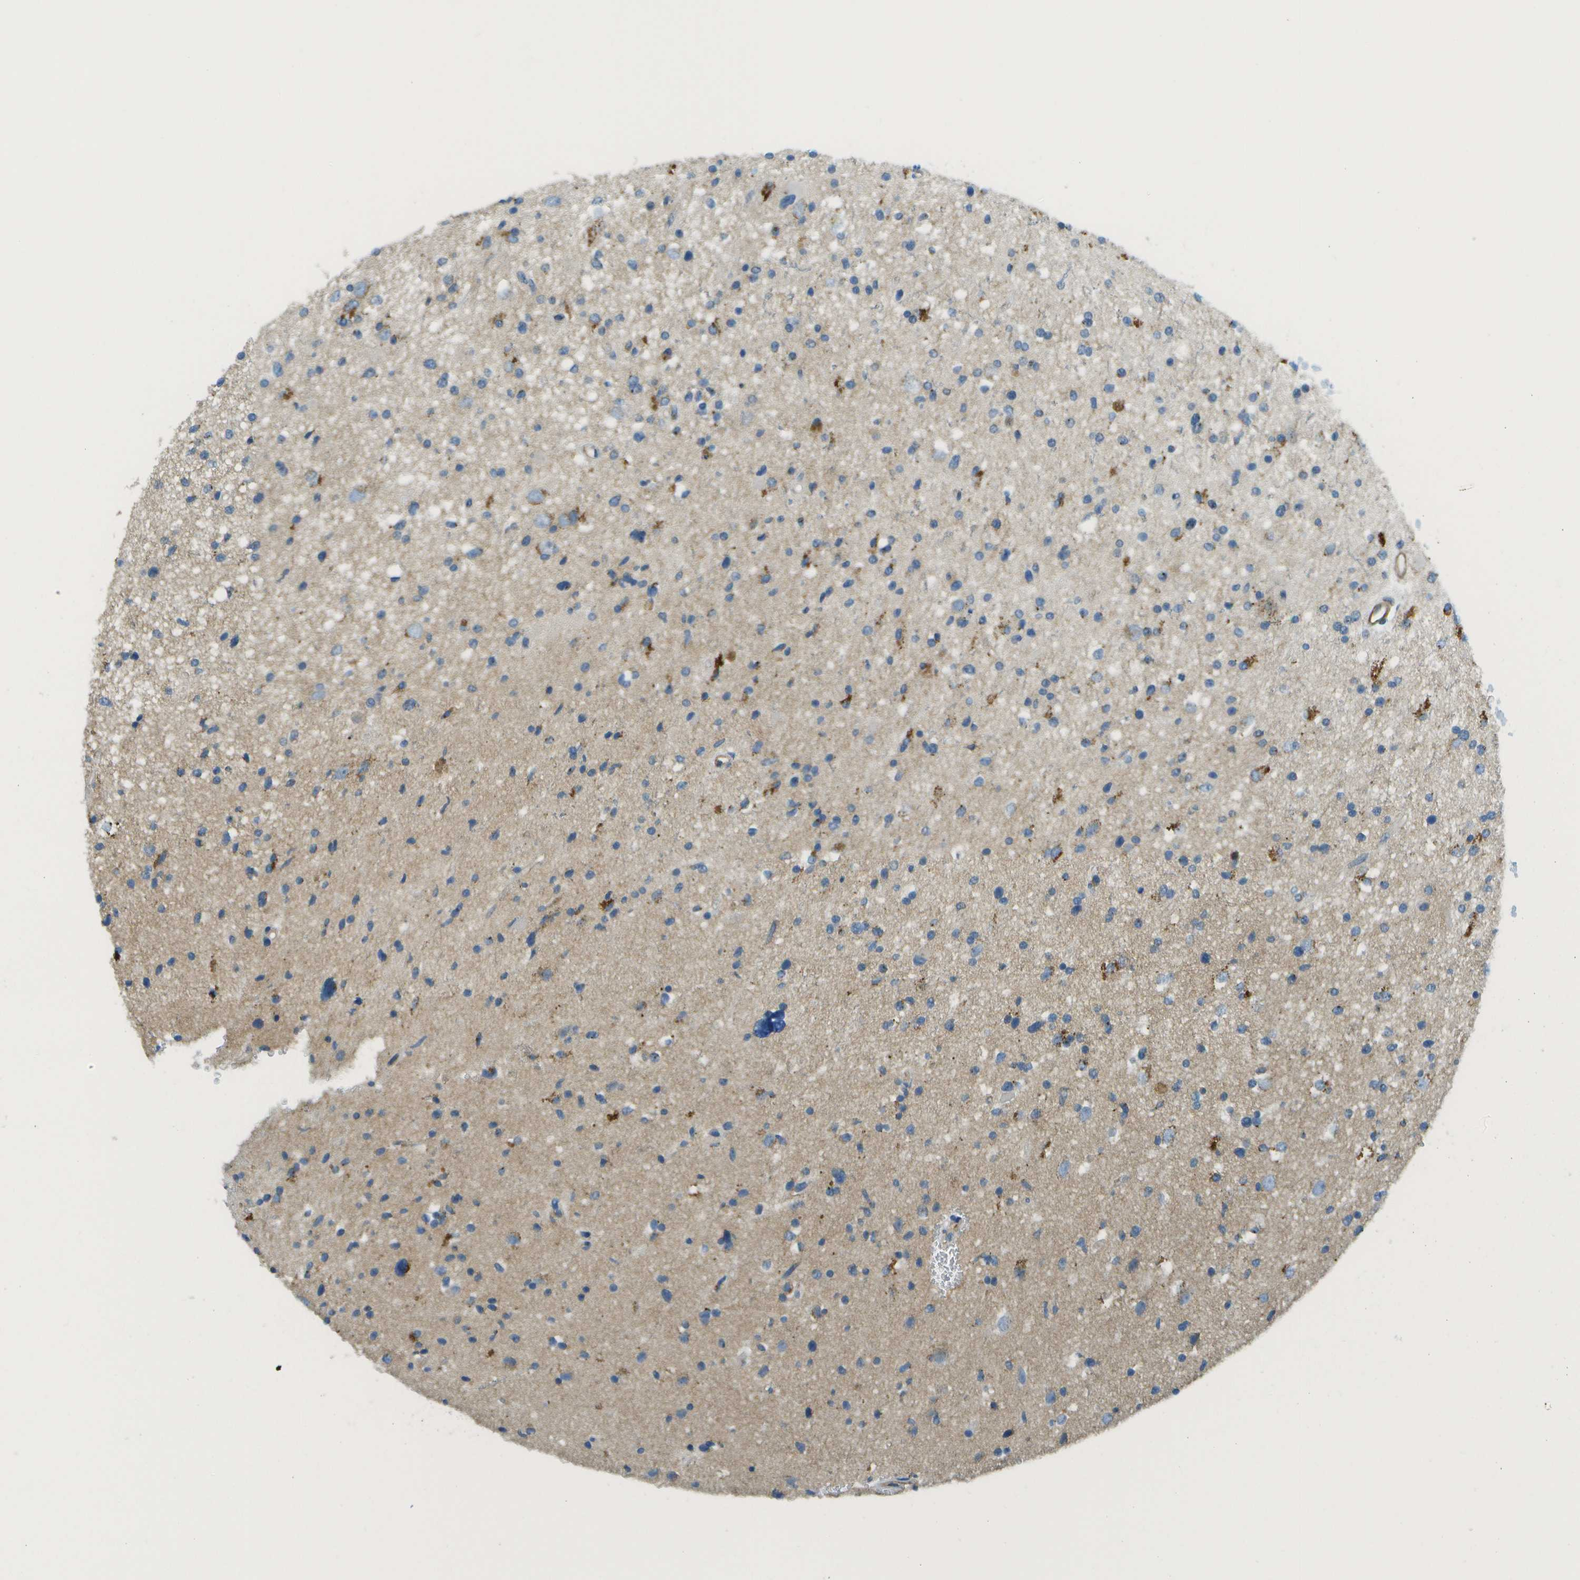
{"staining": {"intensity": "moderate", "quantity": "<25%", "location": "cytoplasmic/membranous"}, "tissue": "glioma", "cell_type": "Tumor cells", "image_type": "cancer", "snomed": [{"axis": "morphology", "description": "Glioma, malignant, High grade"}, {"axis": "topography", "description": "Brain"}], "caption": "Approximately <25% of tumor cells in malignant glioma (high-grade) demonstrate moderate cytoplasmic/membranous protein positivity as visualized by brown immunohistochemical staining.", "gene": "MYH11", "patient": {"sex": "male", "age": 33}}